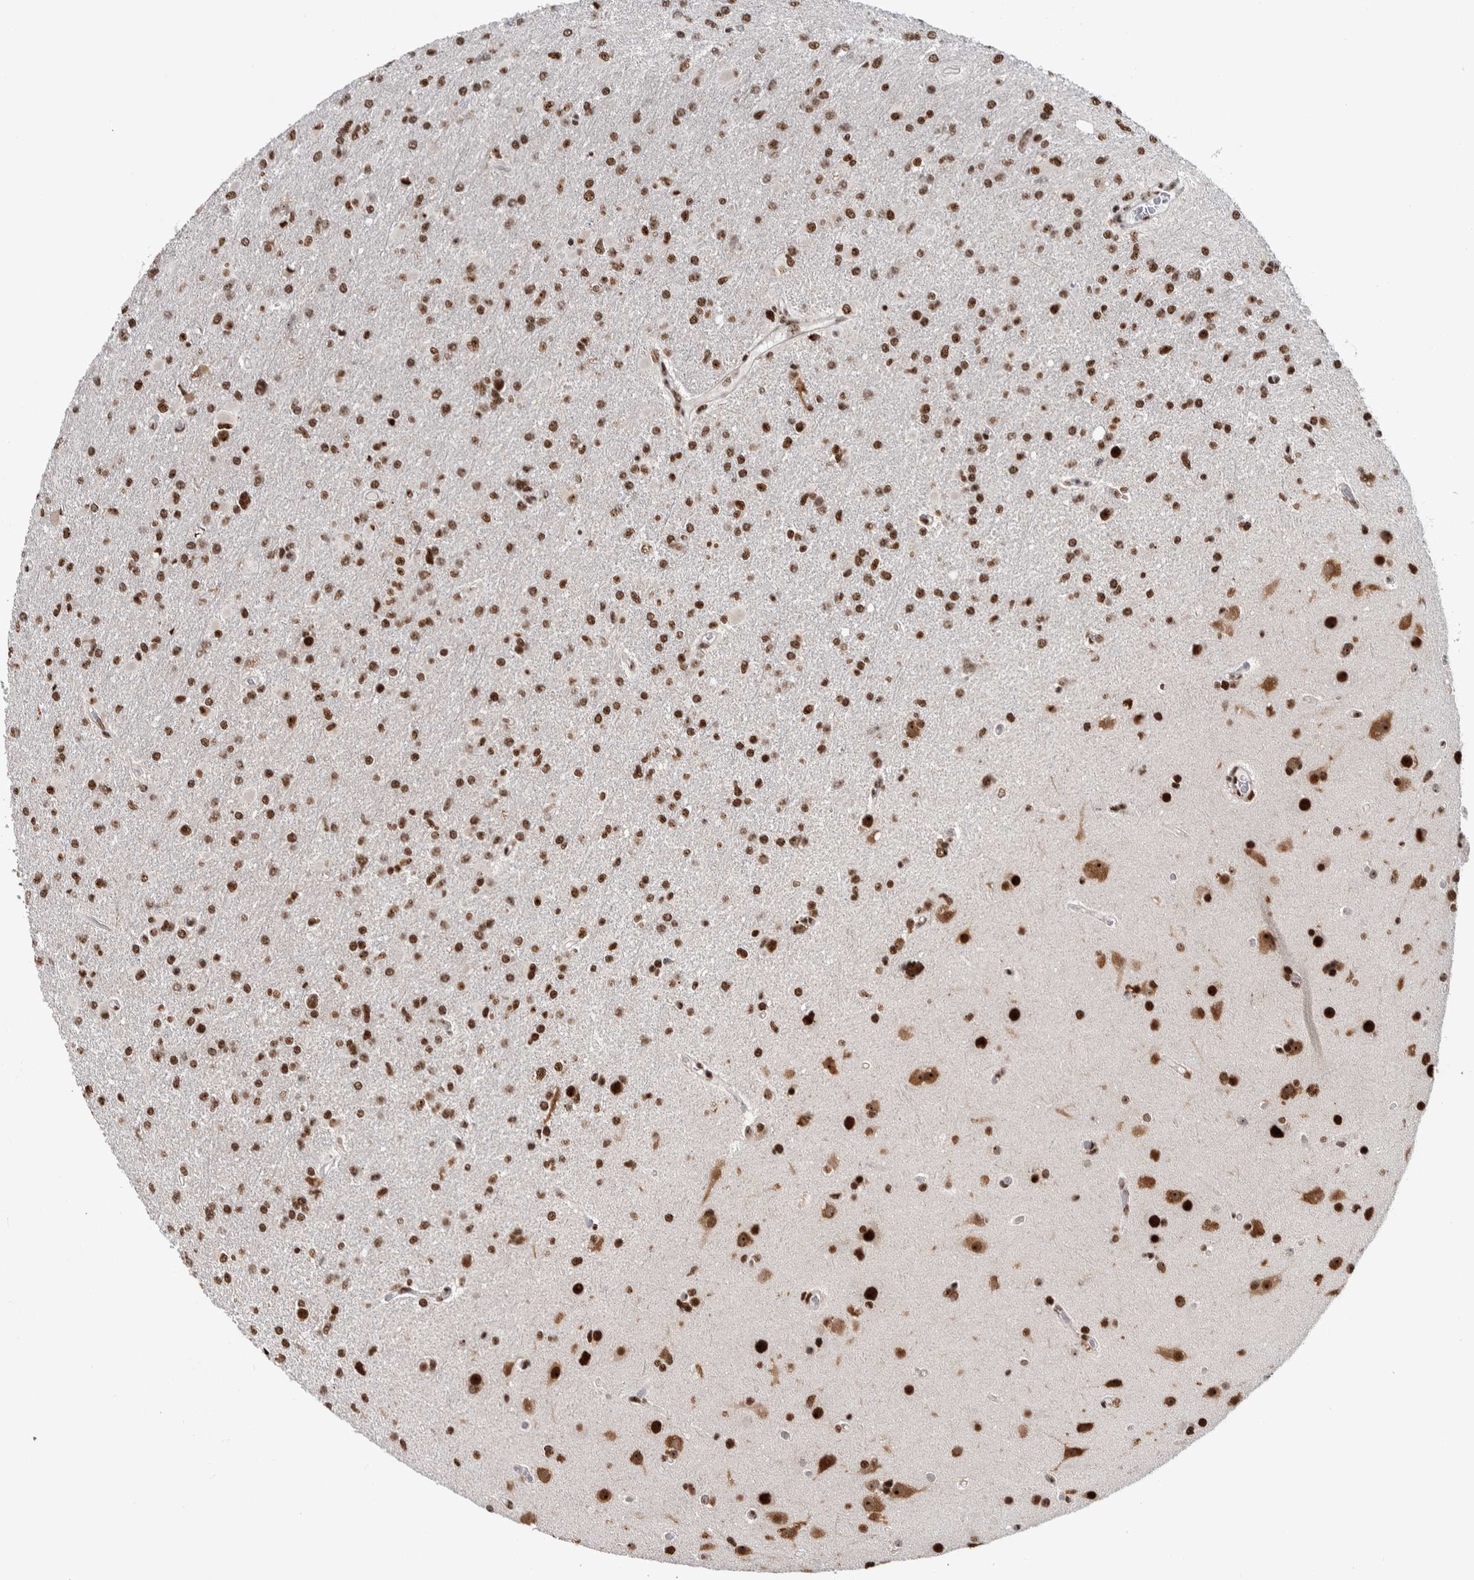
{"staining": {"intensity": "strong", "quantity": ">75%", "location": "nuclear"}, "tissue": "glioma", "cell_type": "Tumor cells", "image_type": "cancer", "snomed": [{"axis": "morphology", "description": "Glioma, malignant, High grade"}, {"axis": "topography", "description": "Cerebral cortex"}], "caption": "A brown stain highlights strong nuclear positivity of a protein in glioma tumor cells.", "gene": "NCL", "patient": {"sex": "female", "age": 36}}